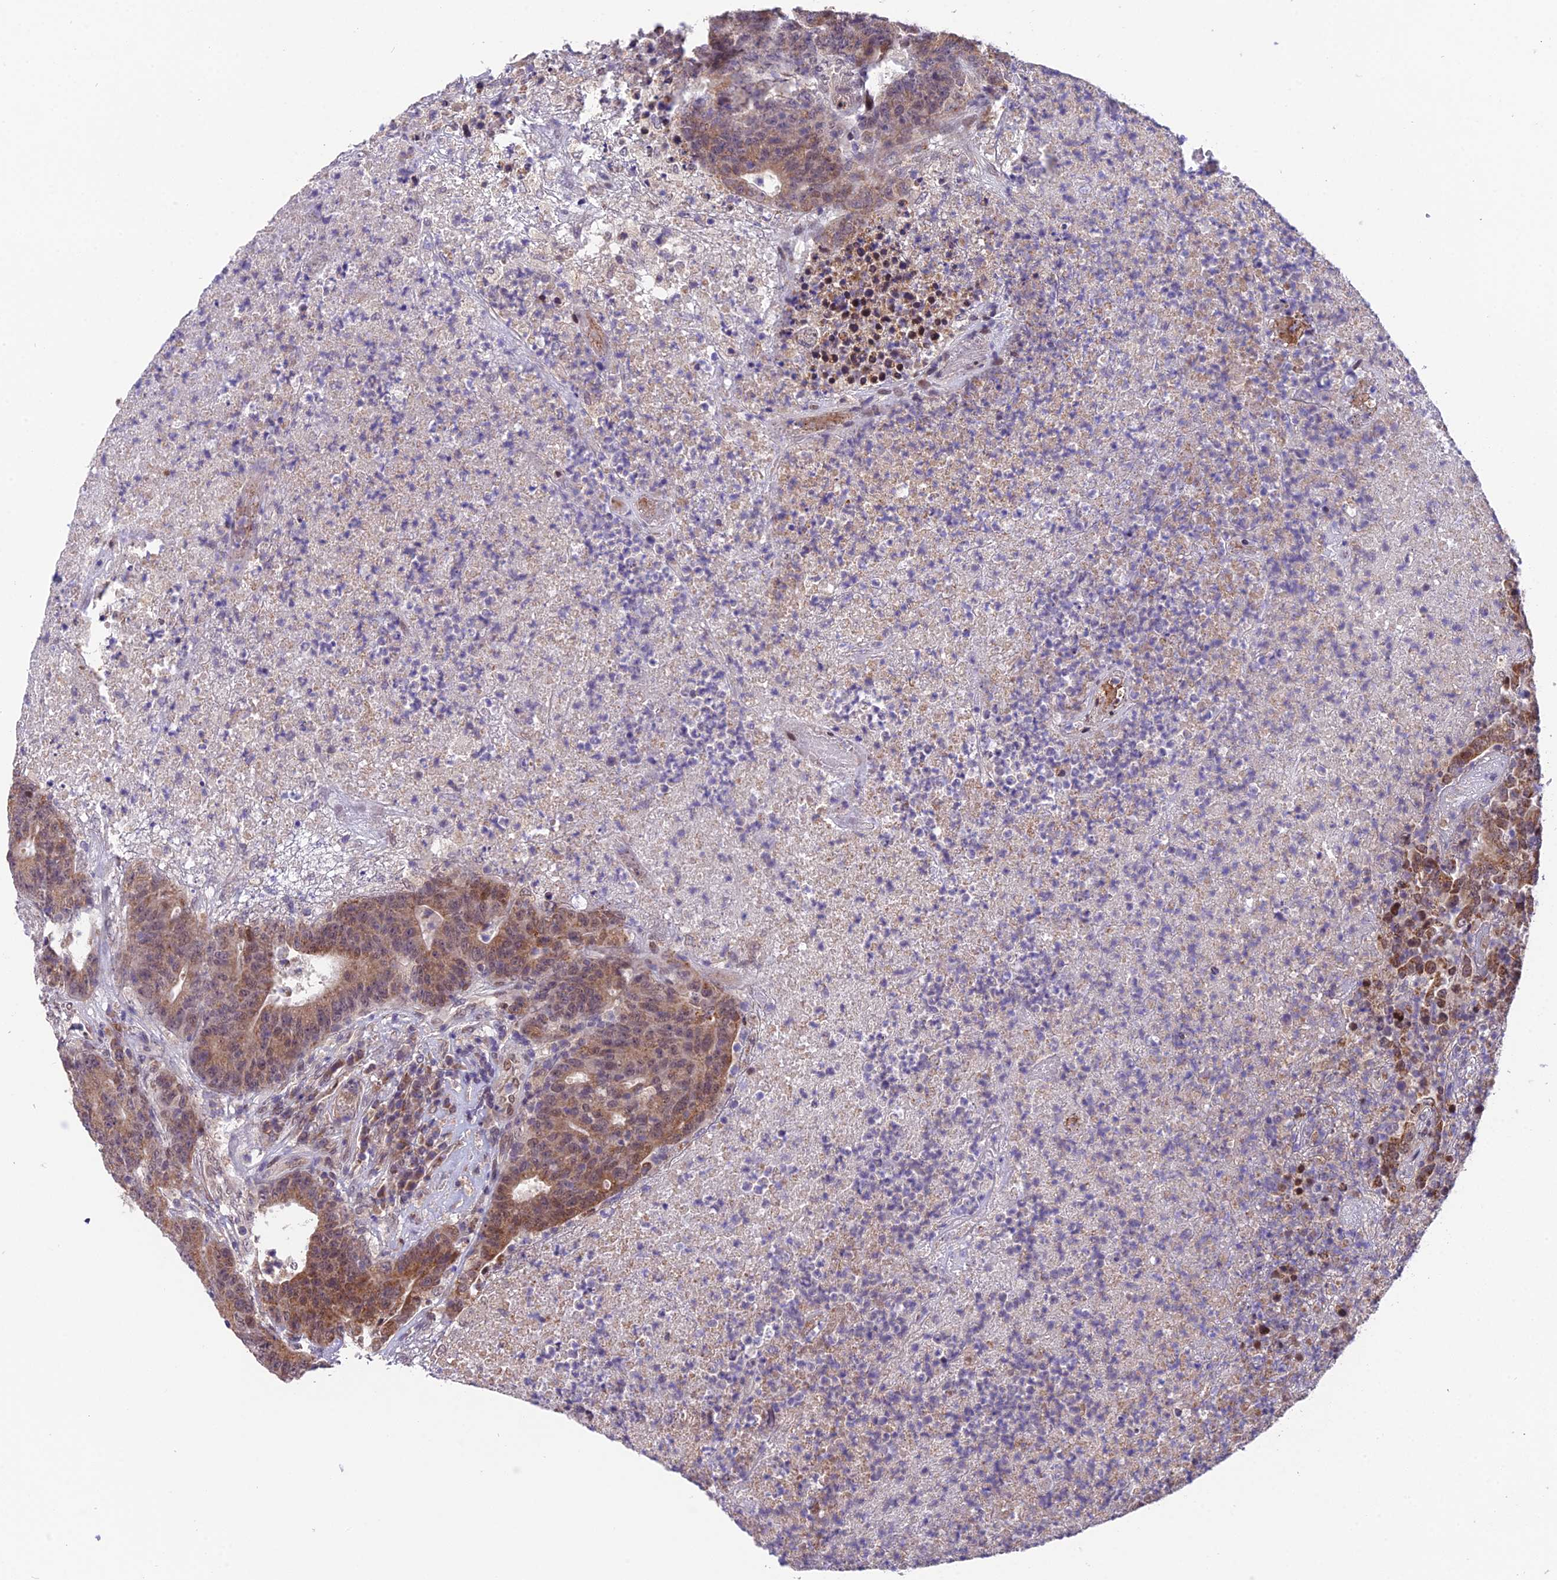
{"staining": {"intensity": "moderate", "quantity": ">75%", "location": "cytoplasmic/membranous"}, "tissue": "colorectal cancer", "cell_type": "Tumor cells", "image_type": "cancer", "snomed": [{"axis": "morphology", "description": "Adenocarcinoma, NOS"}, {"axis": "topography", "description": "Colon"}], "caption": "A medium amount of moderate cytoplasmic/membranous expression is present in approximately >75% of tumor cells in colorectal cancer tissue. The protein of interest is shown in brown color, while the nuclei are stained blue.", "gene": "CYP2R1", "patient": {"sex": "female", "age": 75}}